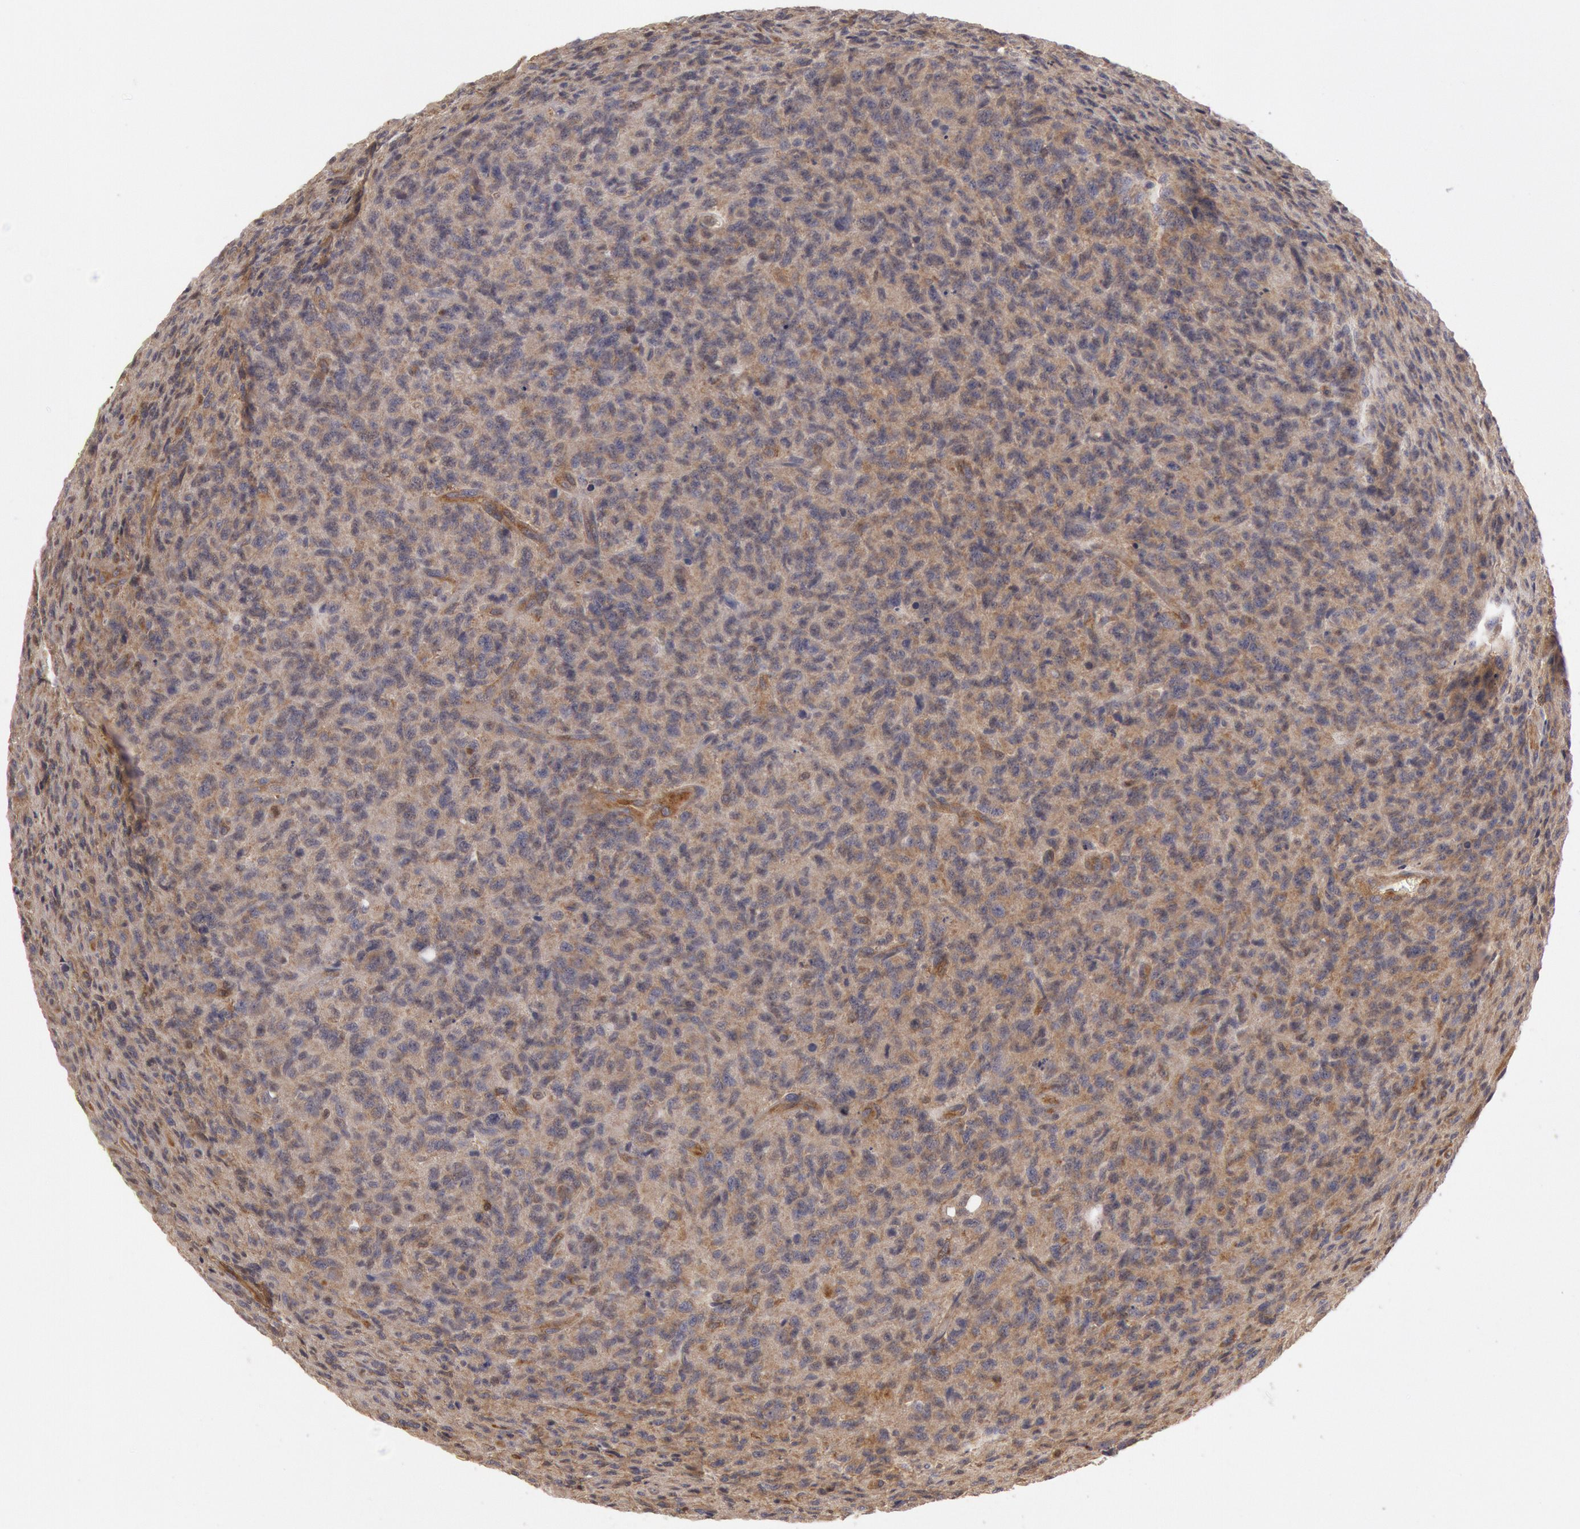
{"staining": {"intensity": "moderate", "quantity": "25%-75%", "location": "cytoplasmic/membranous"}, "tissue": "glioma", "cell_type": "Tumor cells", "image_type": "cancer", "snomed": [{"axis": "morphology", "description": "Glioma, malignant, High grade"}, {"axis": "topography", "description": "Brain"}], "caption": "Immunohistochemical staining of malignant glioma (high-grade) exhibits medium levels of moderate cytoplasmic/membranous protein staining in about 25%-75% of tumor cells.", "gene": "PIK3R1", "patient": {"sex": "male", "age": 36}}